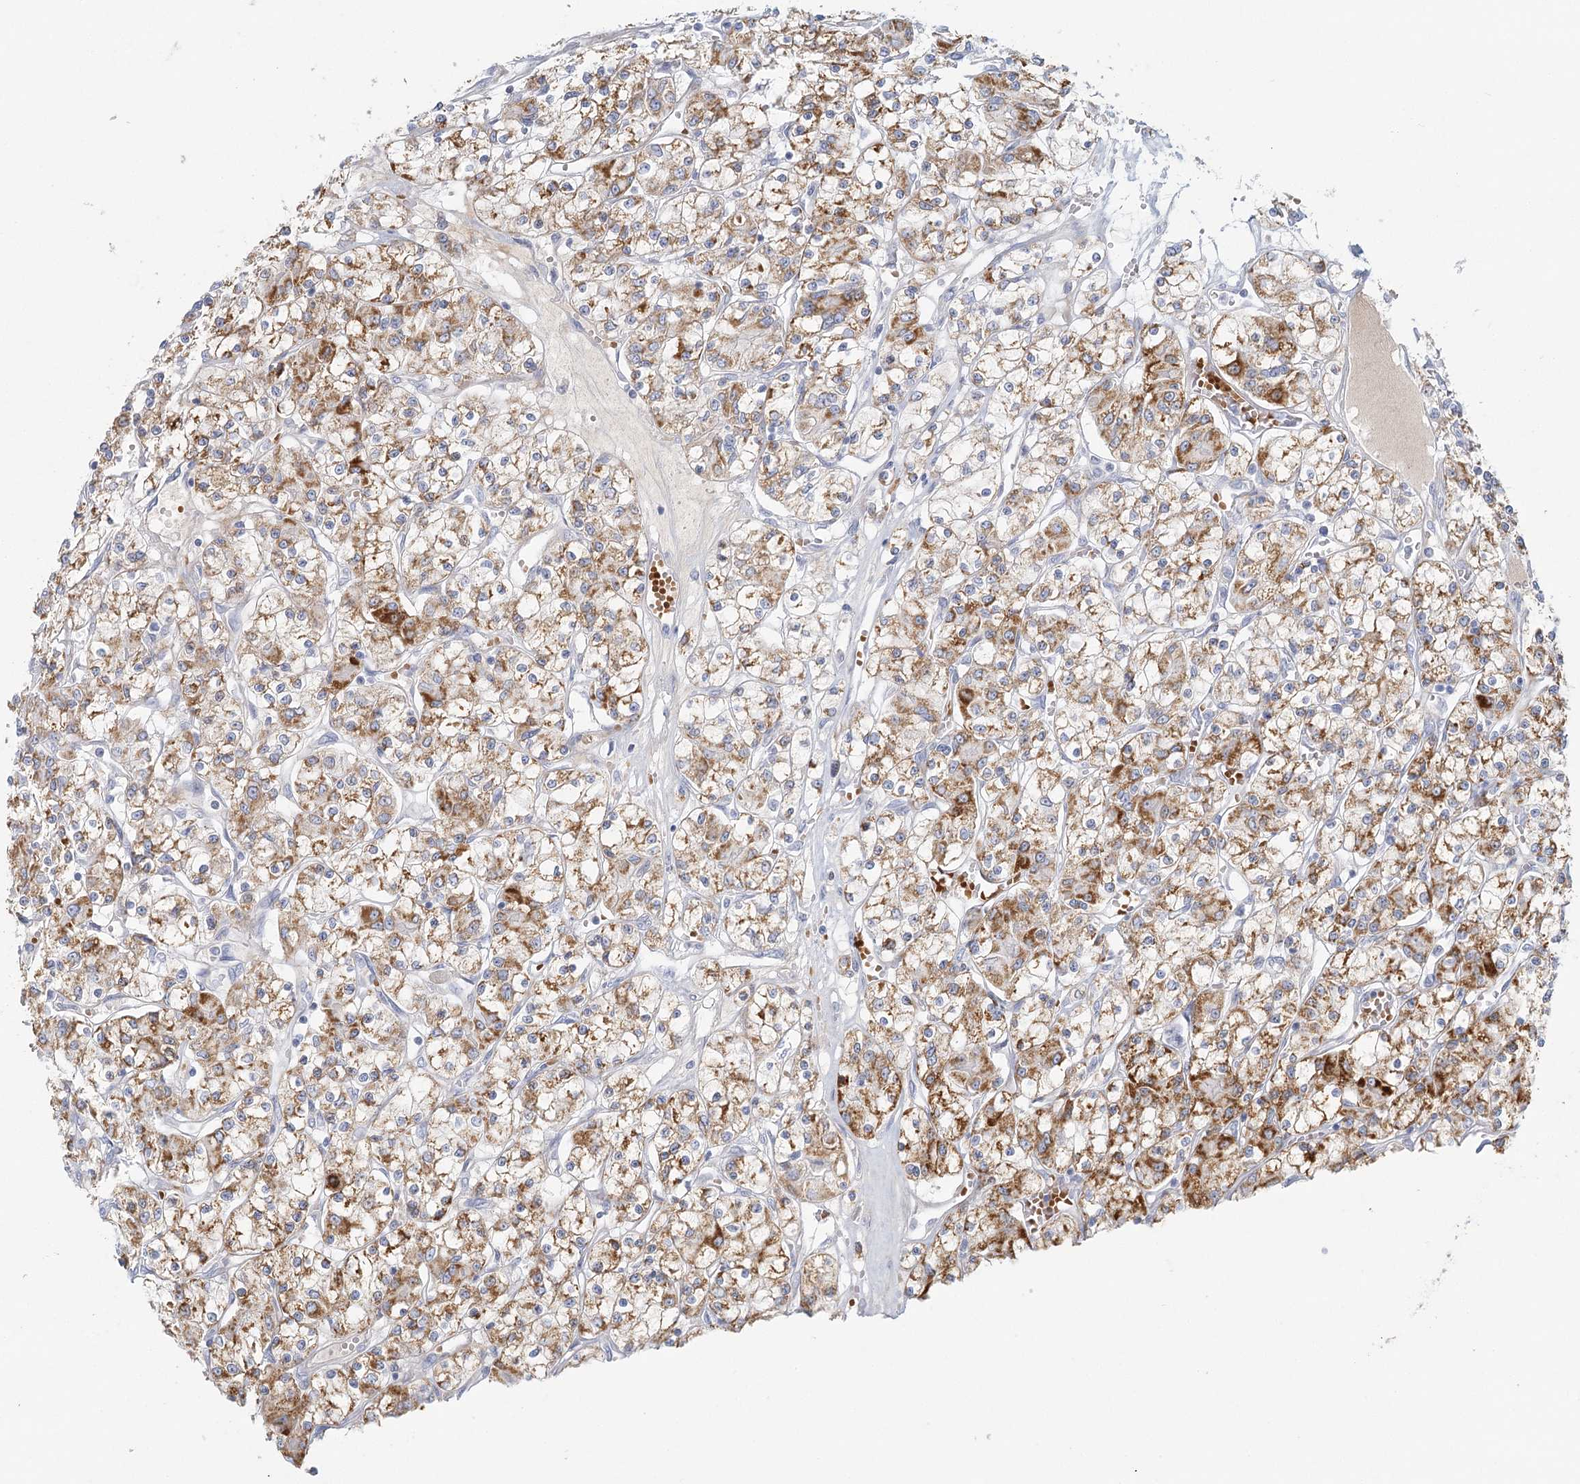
{"staining": {"intensity": "moderate", "quantity": ">75%", "location": "cytoplasmic/membranous"}, "tissue": "renal cancer", "cell_type": "Tumor cells", "image_type": "cancer", "snomed": [{"axis": "morphology", "description": "Adenocarcinoma, NOS"}, {"axis": "topography", "description": "Kidney"}], "caption": "Tumor cells exhibit medium levels of moderate cytoplasmic/membranous expression in approximately >75% of cells in human renal adenocarcinoma.", "gene": "DMGDH", "patient": {"sex": "female", "age": 59}}